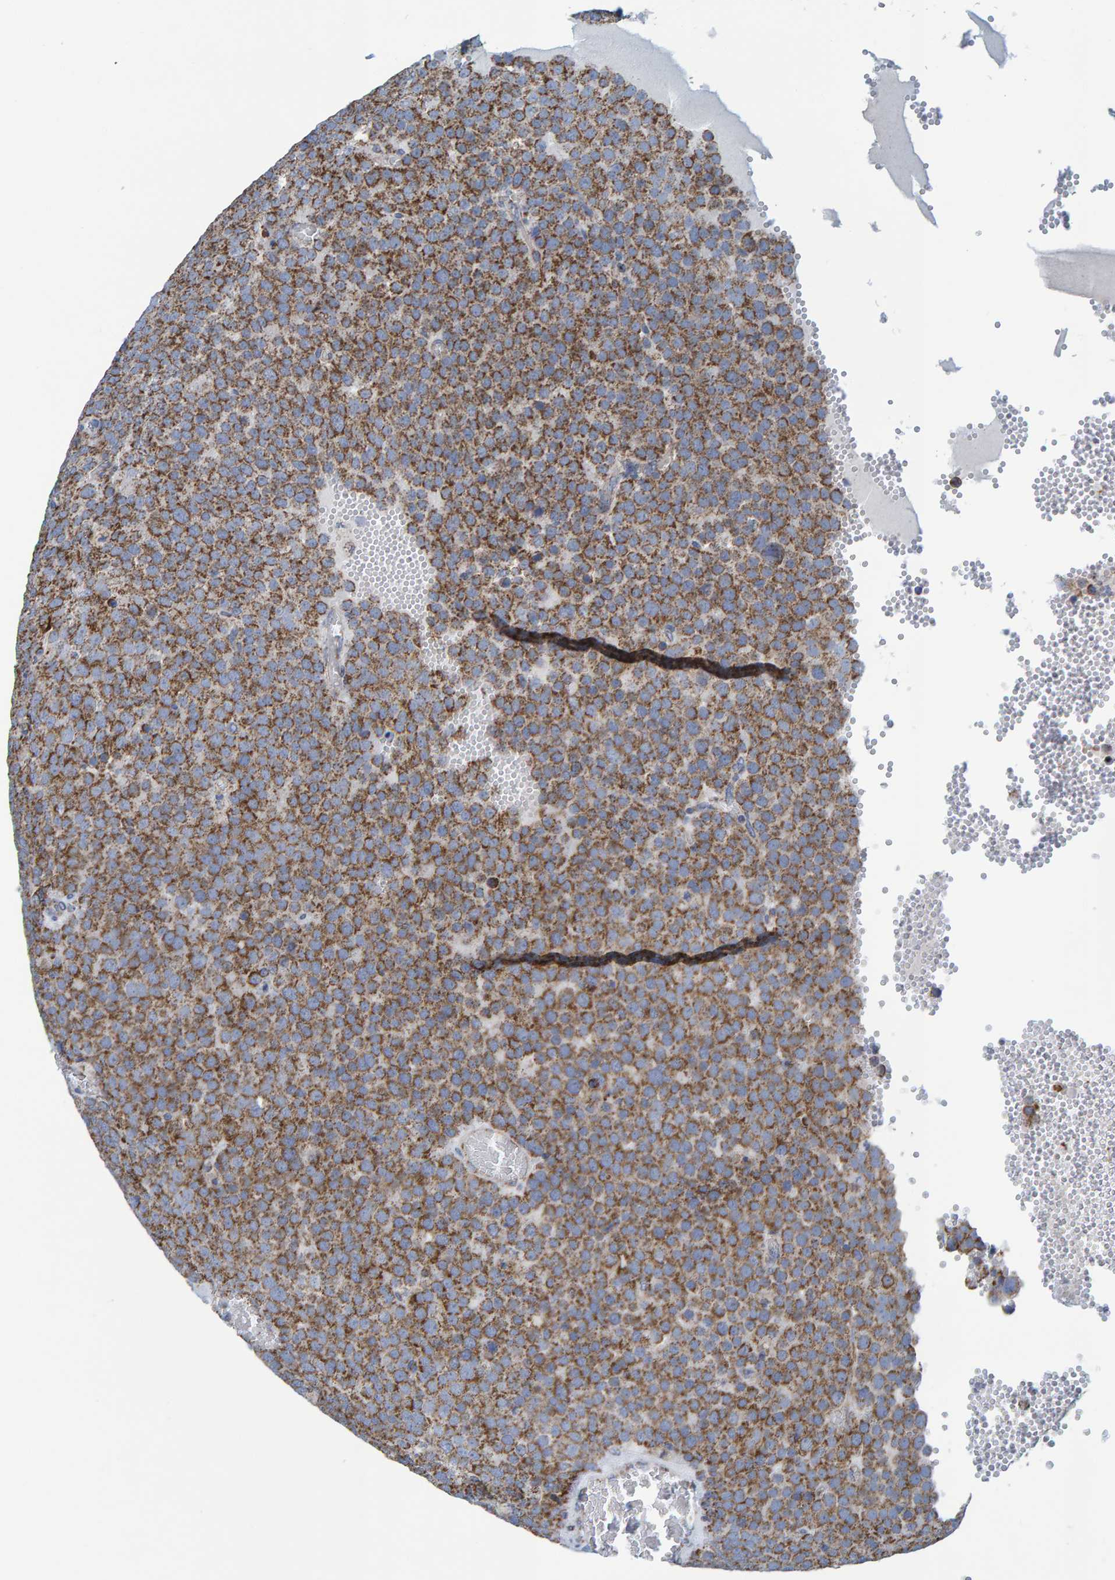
{"staining": {"intensity": "strong", "quantity": ">75%", "location": "cytoplasmic/membranous"}, "tissue": "testis cancer", "cell_type": "Tumor cells", "image_type": "cancer", "snomed": [{"axis": "morphology", "description": "Normal tissue, NOS"}, {"axis": "morphology", "description": "Seminoma, NOS"}, {"axis": "topography", "description": "Testis"}], "caption": "IHC of human testis cancer (seminoma) displays high levels of strong cytoplasmic/membranous expression in about >75% of tumor cells.", "gene": "MRPS7", "patient": {"sex": "male", "age": 71}}